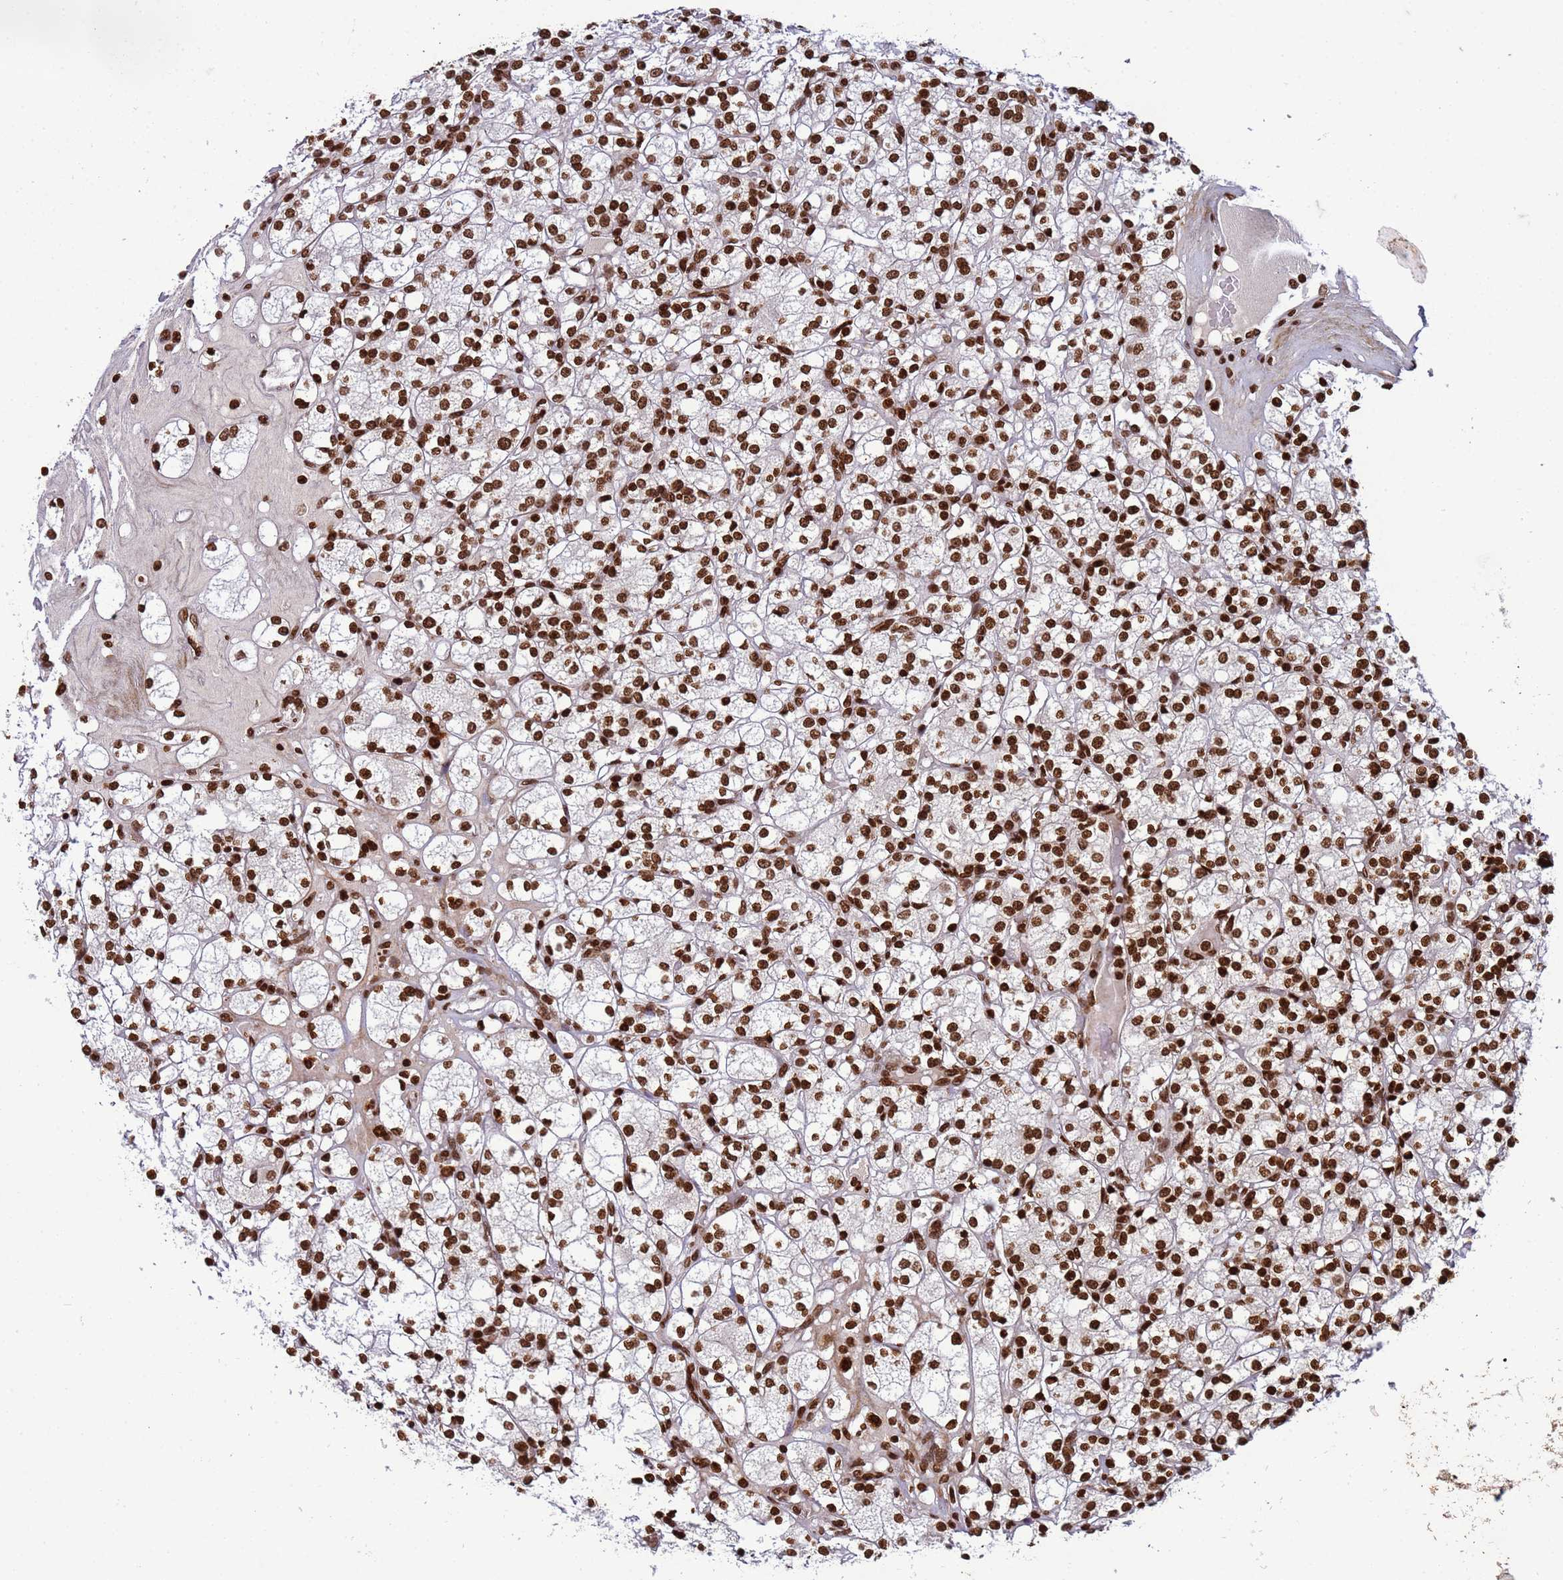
{"staining": {"intensity": "strong", "quantity": ">75%", "location": "nuclear"}, "tissue": "renal cancer", "cell_type": "Tumor cells", "image_type": "cancer", "snomed": [{"axis": "morphology", "description": "Adenocarcinoma, NOS"}, {"axis": "topography", "description": "Kidney"}], "caption": "Brown immunohistochemical staining in renal adenocarcinoma exhibits strong nuclear positivity in approximately >75% of tumor cells.", "gene": "H3-3B", "patient": {"sex": "male", "age": 77}}